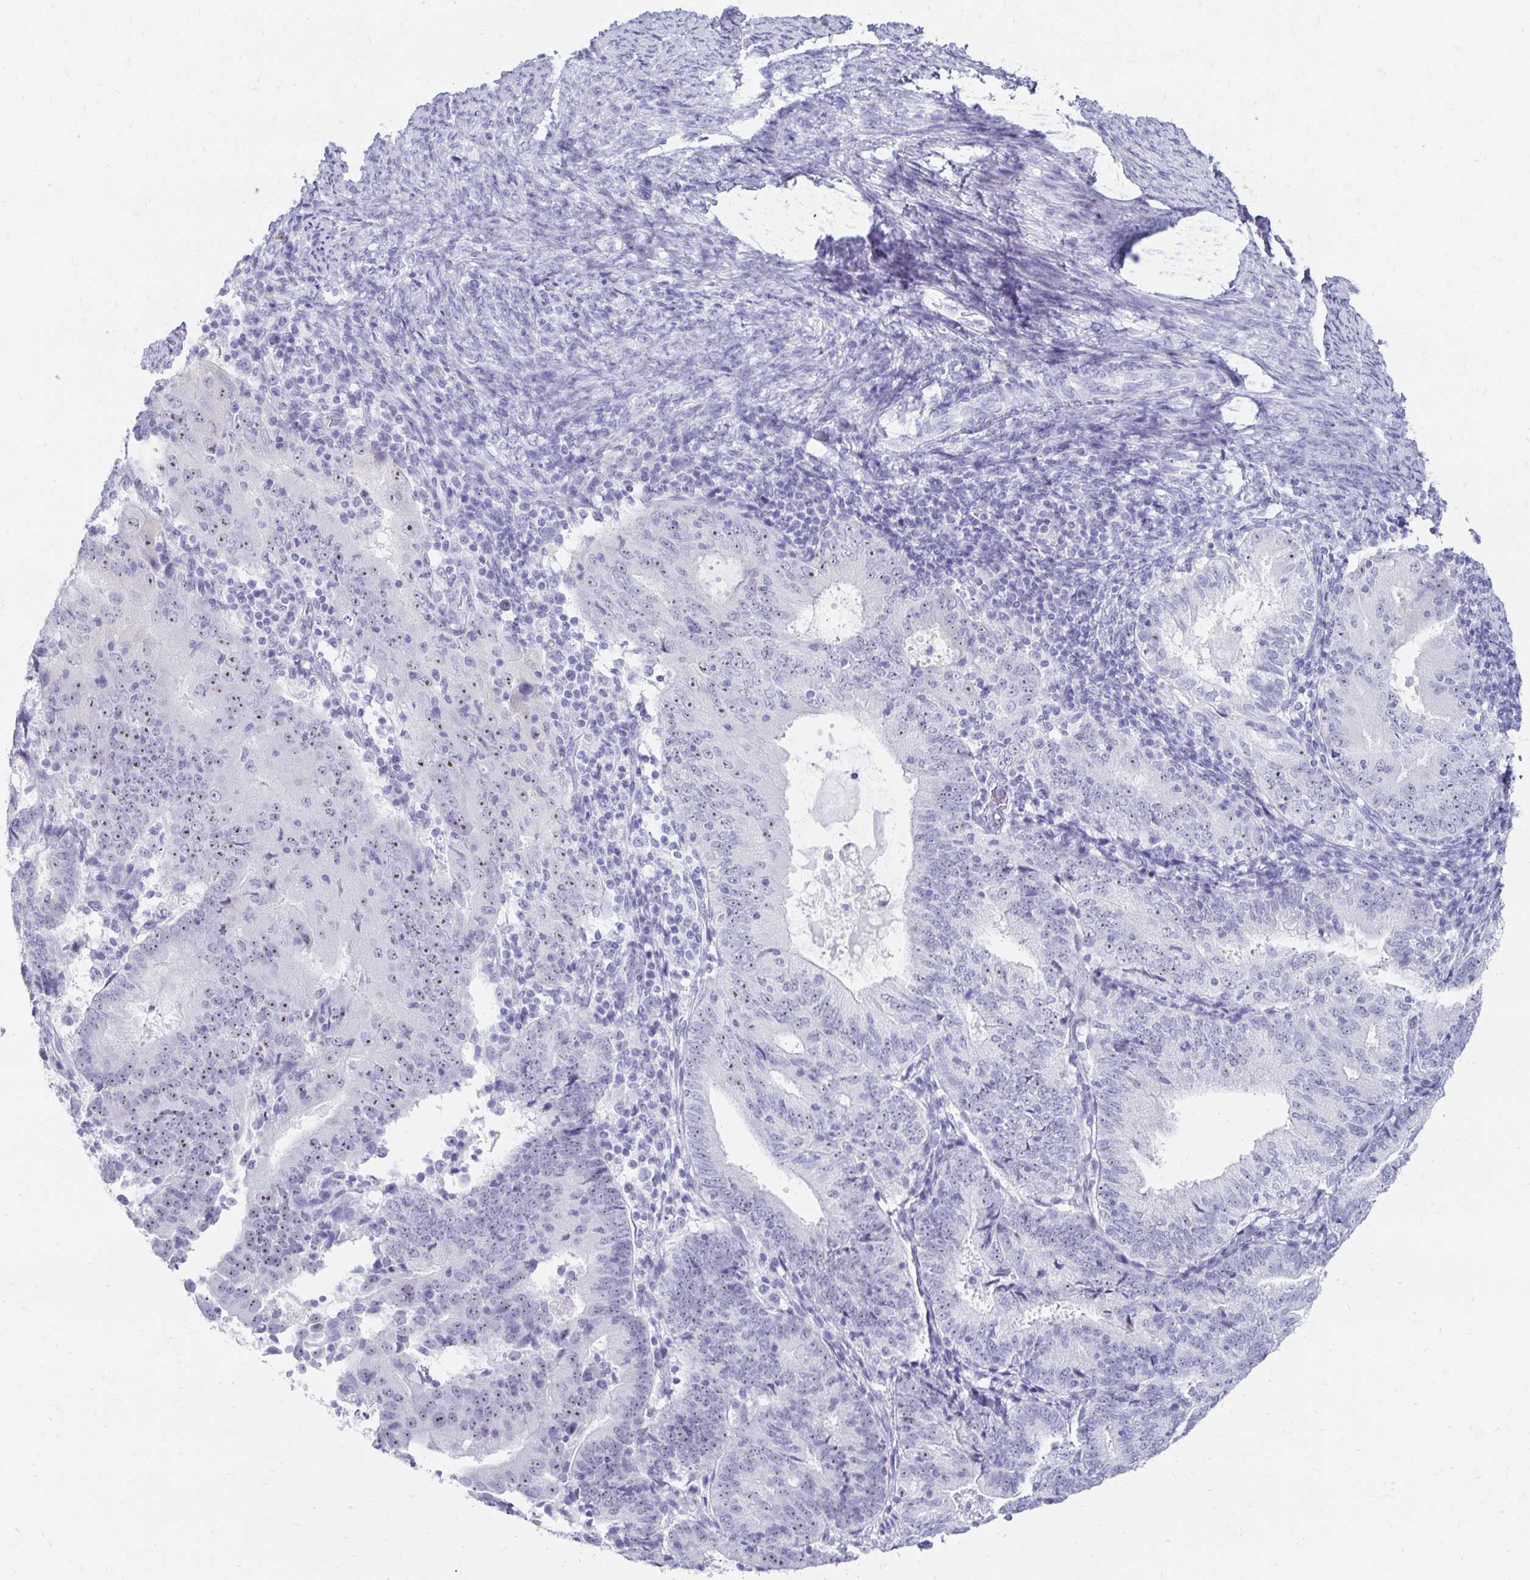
{"staining": {"intensity": "moderate", "quantity": "<25%", "location": "nuclear"}, "tissue": "endometrial cancer", "cell_type": "Tumor cells", "image_type": "cancer", "snomed": [{"axis": "morphology", "description": "Adenocarcinoma, NOS"}, {"axis": "topography", "description": "Endometrium"}], "caption": "DAB (3,3'-diaminobenzidine) immunohistochemical staining of endometrial cancer demonstrates moderate nuclear protein staining in about <25% of tumor cells.", "gene": "CST6", "patient": {"sex": "female", "age": 70}}